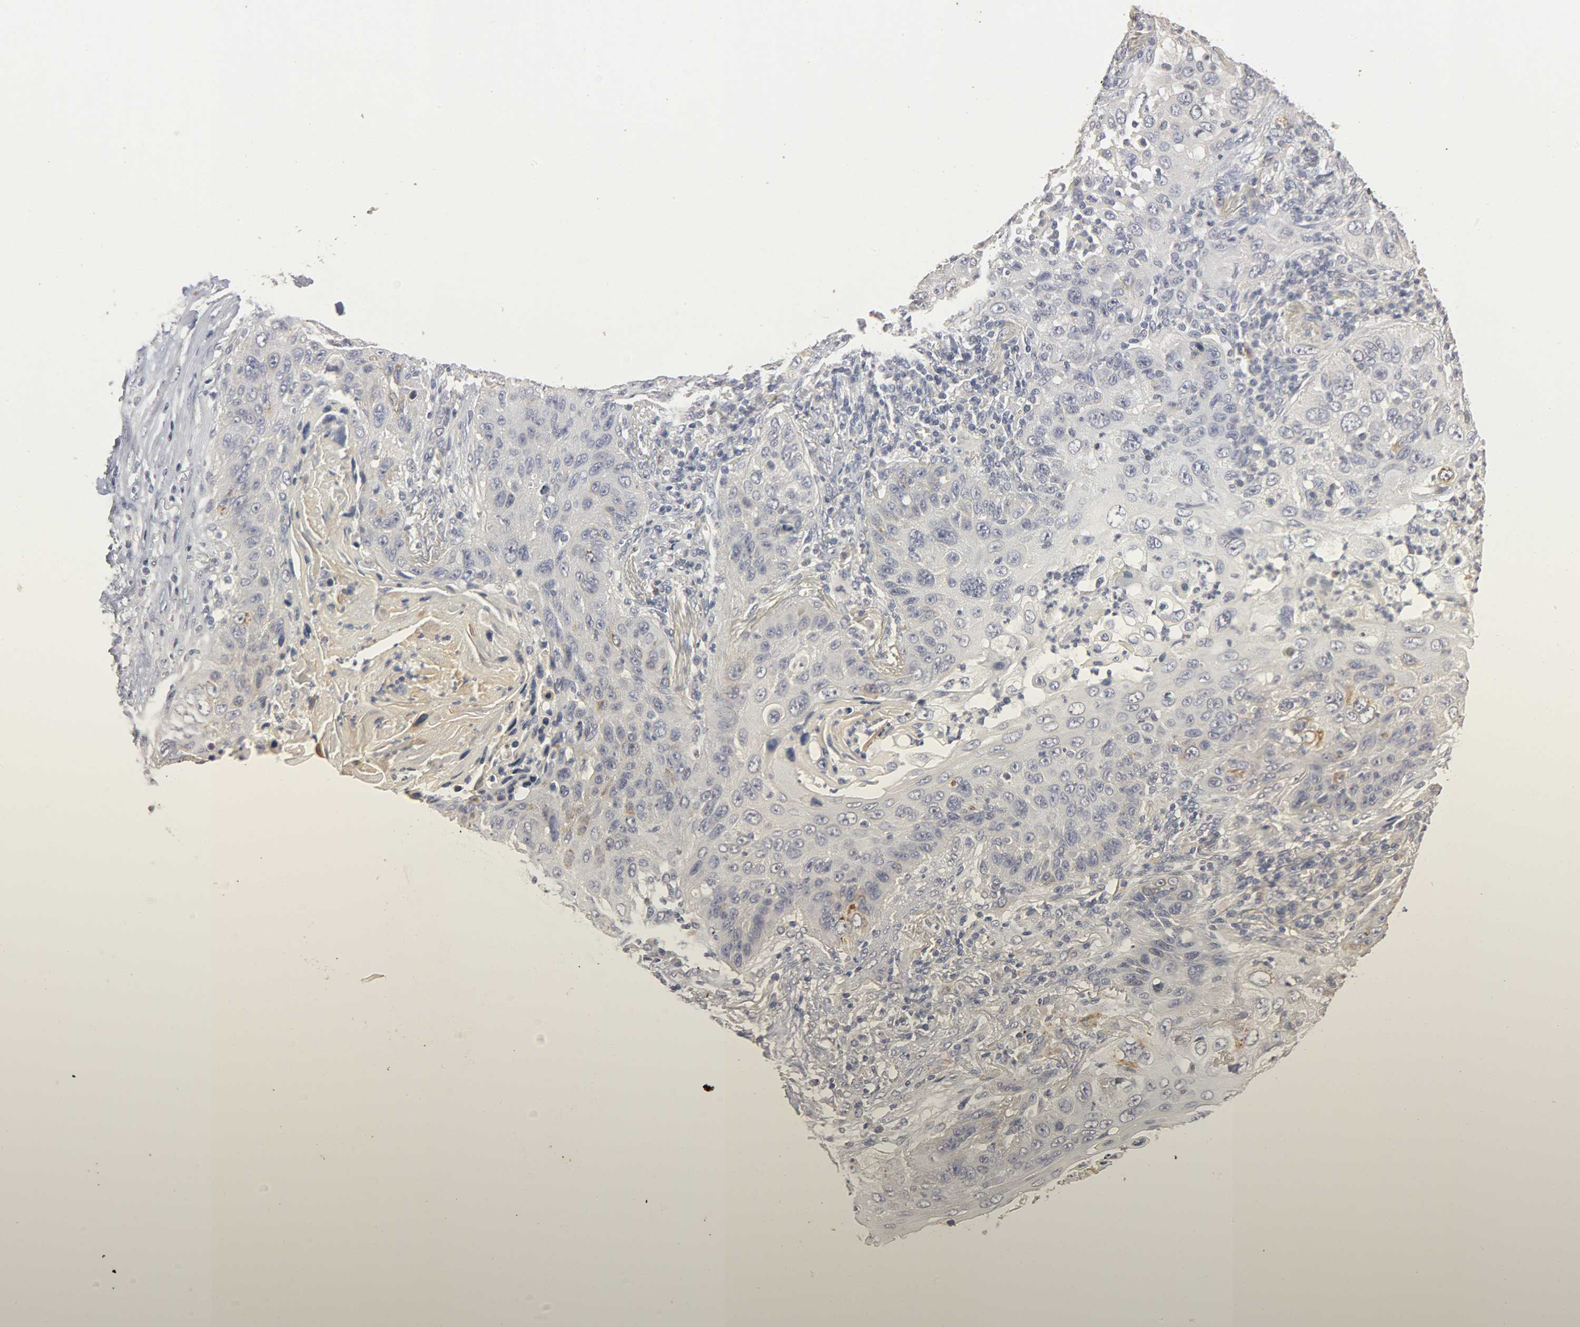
{"staining": {"intensity": "negative", "quantity": "none", "location": "none"}, "tissue": "lung cancer", "cell_type": "Tumor cells", "image_type": "cancer", "snomed": [{"axis": "morphology", "description": "Squamous cell carcinoma, NOS"}, {"axis": "topography", "description": "Lung"}], "caption": "A histopathology image of human squamous cell carcinoma (lung) is negative for staining in tumor cells.", "gene": "SLC10A2", "patient": {"sex": "female", "age": 67}}